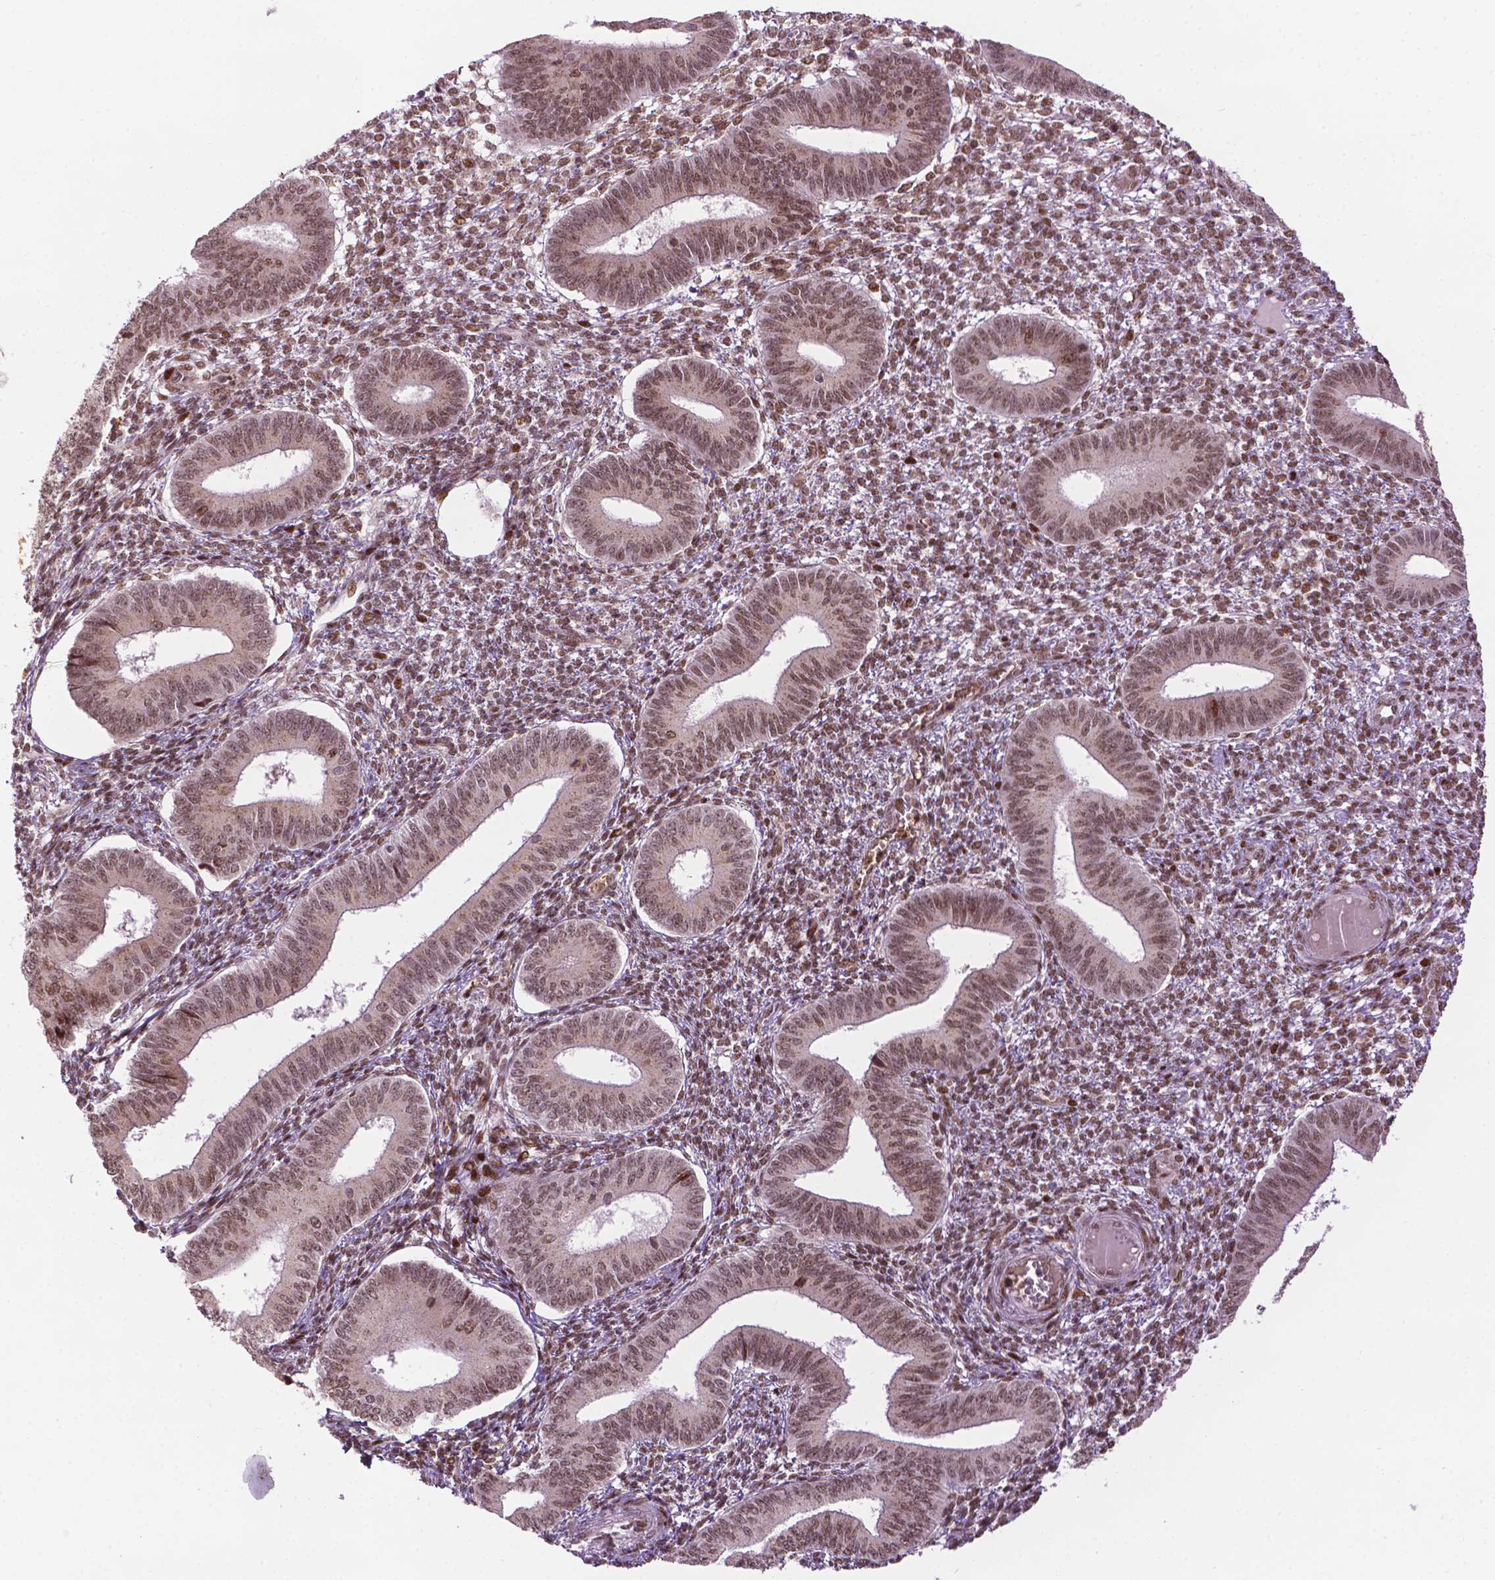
{"staining": {"intensity": "moderate", "quantity": "25%-75%", "location": "nuclear"}, "tissue": "endometrium", "cell_type": "Cells in endometrial stroma", "image_type": "normal", "snomed": [{"axis": "morphology", "description": "Normal tissue, NOS"}, {"axis": "topography", "description": "Endometrium"}], "caption": "The image shows a brown stain indicating the presence of a protein in the nuclear of cells in endometrial stroma in endometrium.", "gene": "ZNF41", "patient": {"sex": "female", "age": 42}}